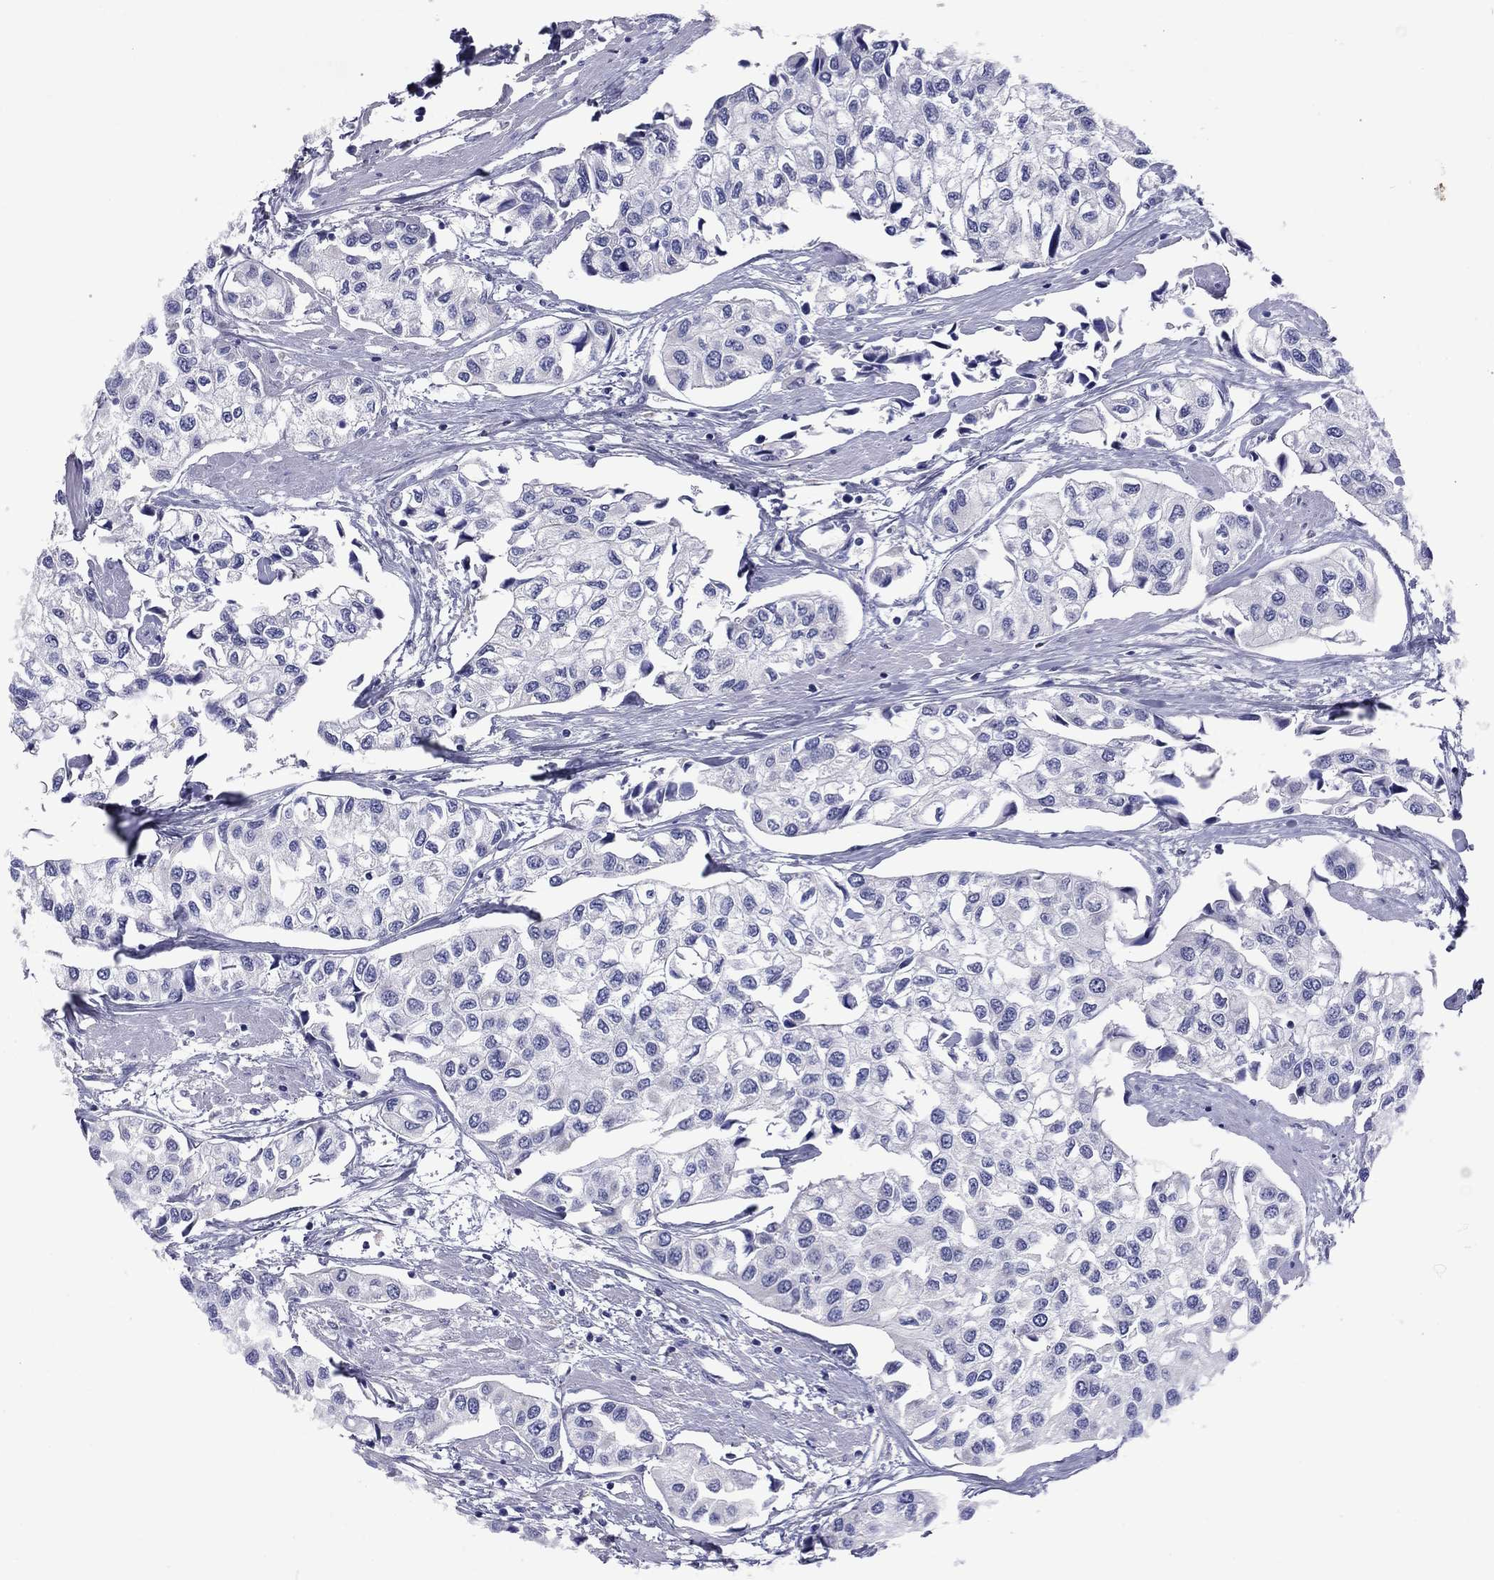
{"staining": {"intensity": "negative", "quantity": "none", "location": "none"}, "tissue": "urothelial cancer", "cell_type": "Tumor cells", "image_type": "cancer", "snomed": [{"axis": "morphology", "description": "Urothelial carcinoma, High grade"}, {"axis": "topography", "description": "Urinary bladder"}], "caption": "The photomicrograph reveals no staining of tumor cells in urothelial carcinoma (high-grade).", "gene": "TCFL5", "patient": {"sex": "male", "age": 73}}